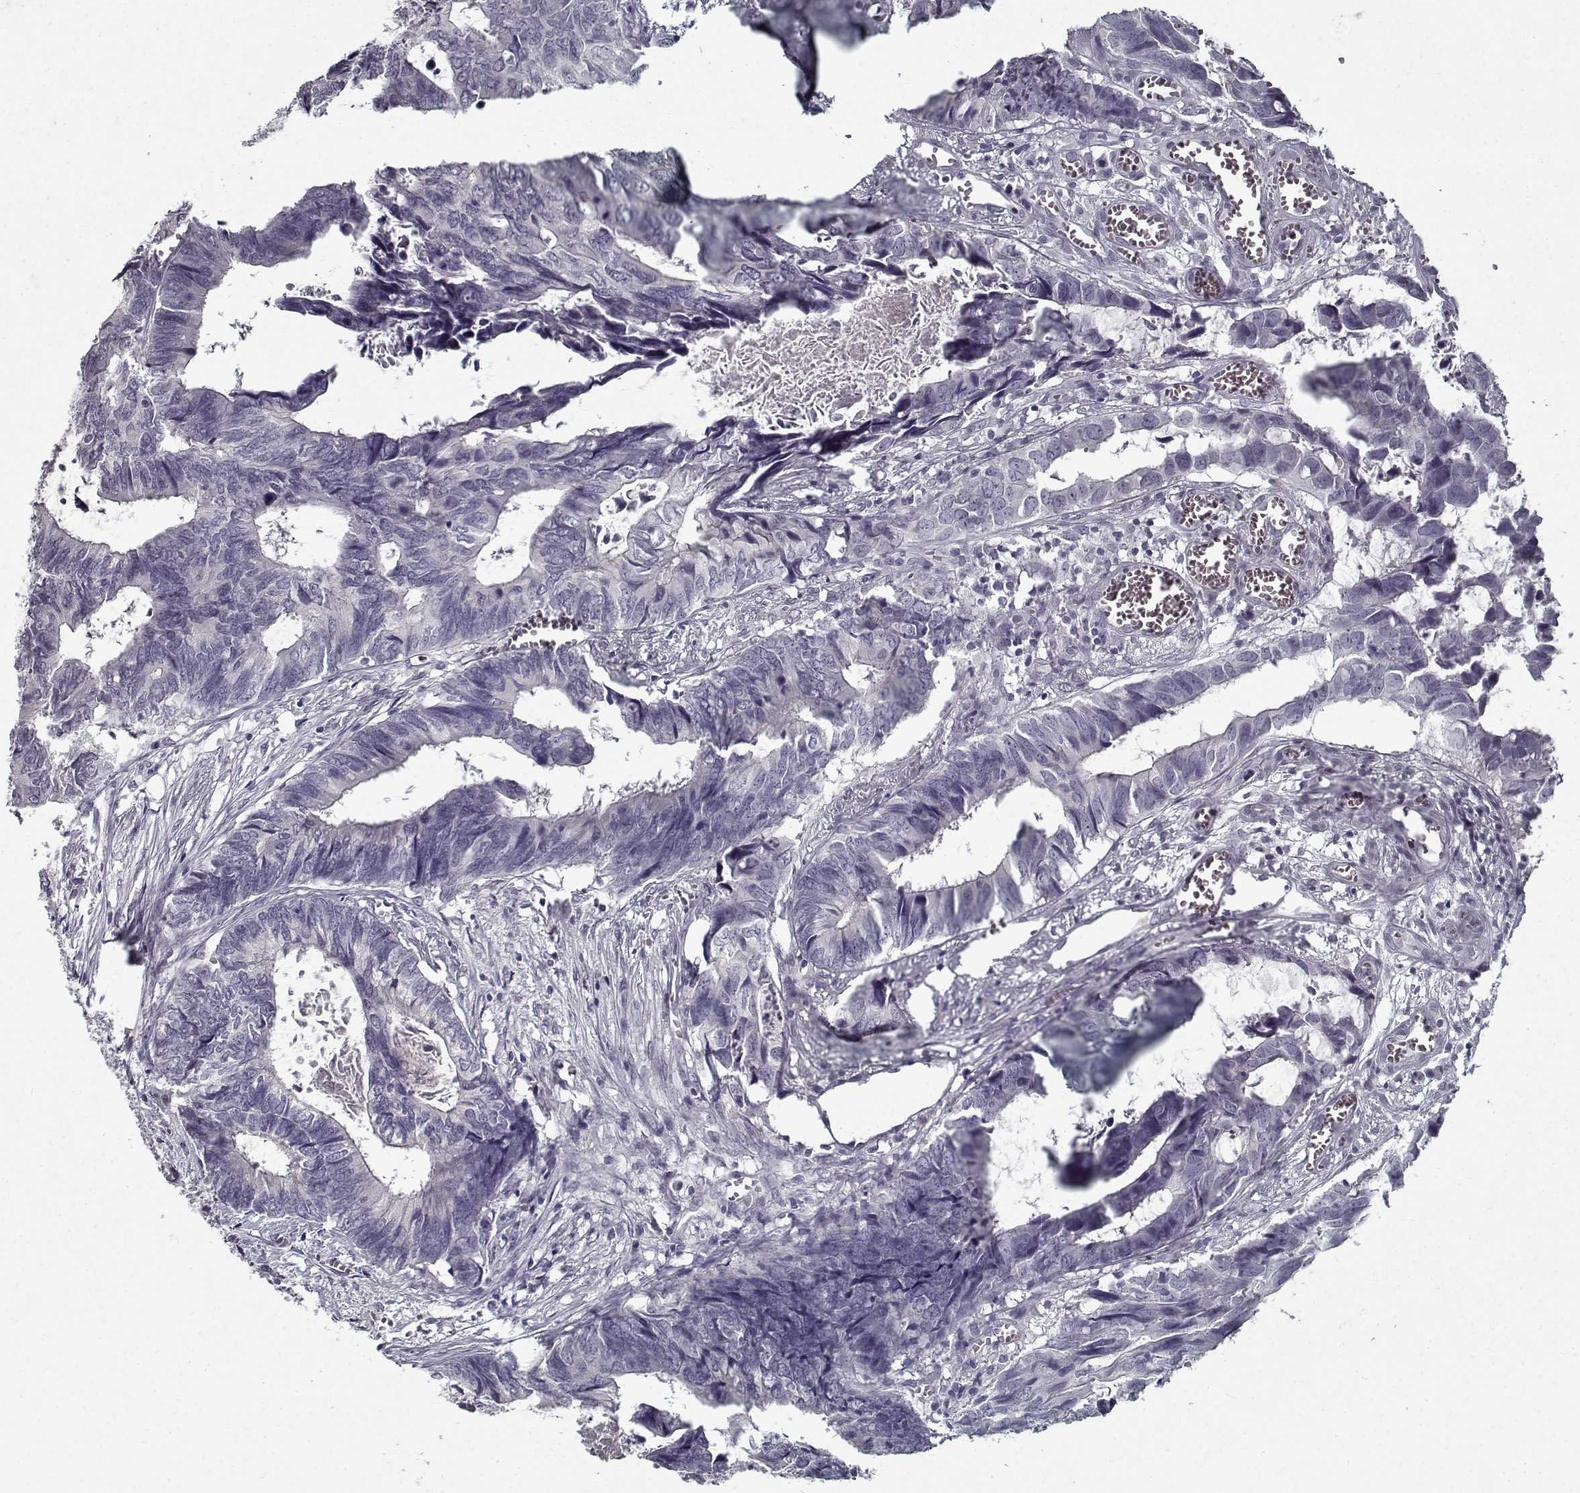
{"staining": {"intensity": "negative", "quantity": "none", "location": "none"}, "tissue": "colorectal cancer", "cell_type": "Tumor cells", "image_type": "cancer", "snomed": [{"axis": "morphology", "description": "Adenocarcinoma, NOS"}, {"axis": "topography", "description": "Colon"}], "caption": "An image of human colorectal cancer is negative for staining in tumor cells.", "gene": "GAD2", "patient": {"sex": "female", "age": 82}}